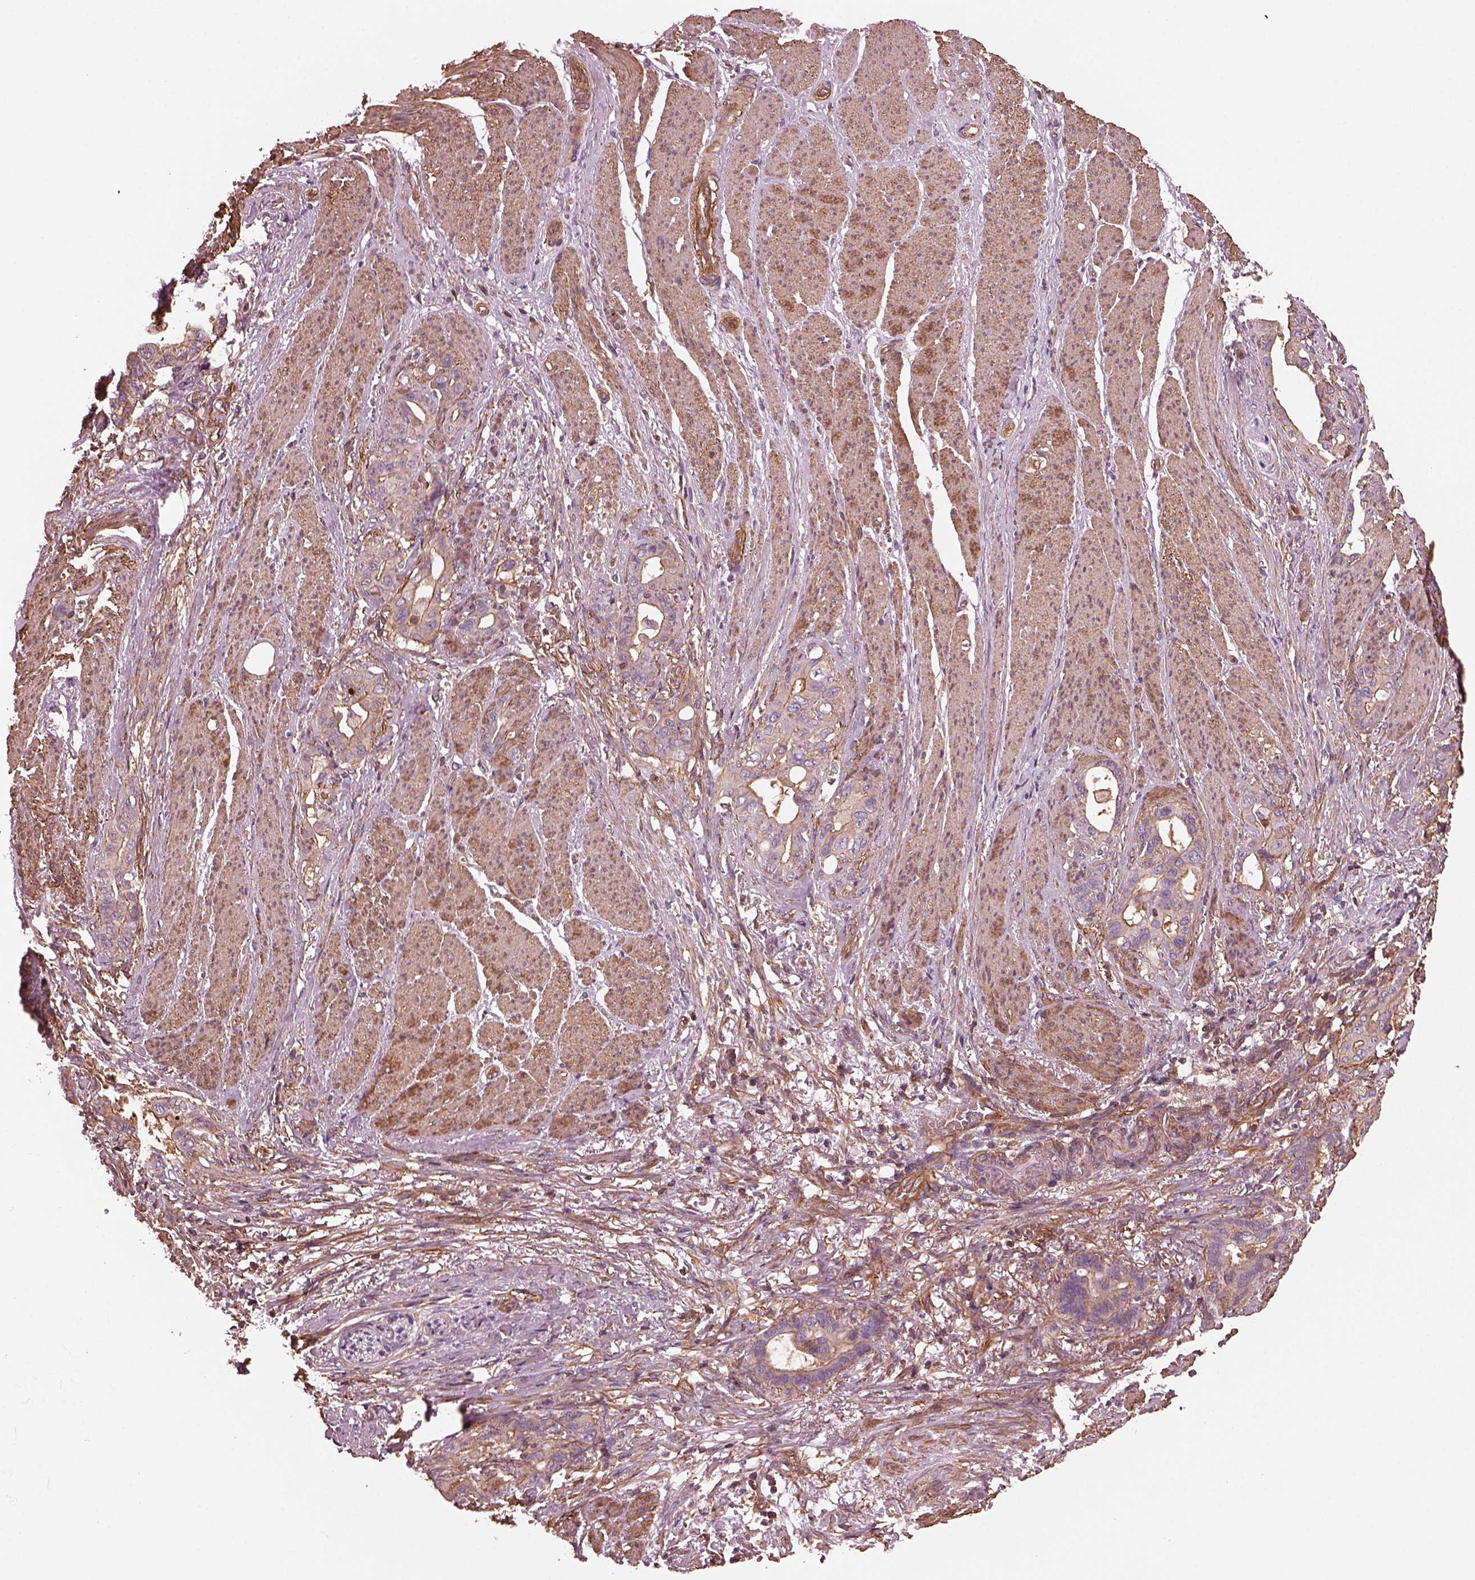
{"staining": {"intensity": "weak", "quantity": ">75%", "location": "cytoplasmic/membranous"}, "tissue": "stomach cancer", "cell_type": "Tumor cells", "image_type": "cancer", "snomed": [{"axis": "morphology", "description": "Normal tissue, NOS"}, {"axis": "morphology", "description": "Adenocarcinoma, NOS"}, {"axis": "topography", "description": "Esophagus"}, {"axis": "topography", "description": "Stomach, upper"}], "caption": "A brown stain shows weak cytoplasmic/membranous staining of a protein in human adenocarcinoma (stomach) tumor cells.", "gene": "MYL6", "patient": {"sex": "male", "age": 62}}